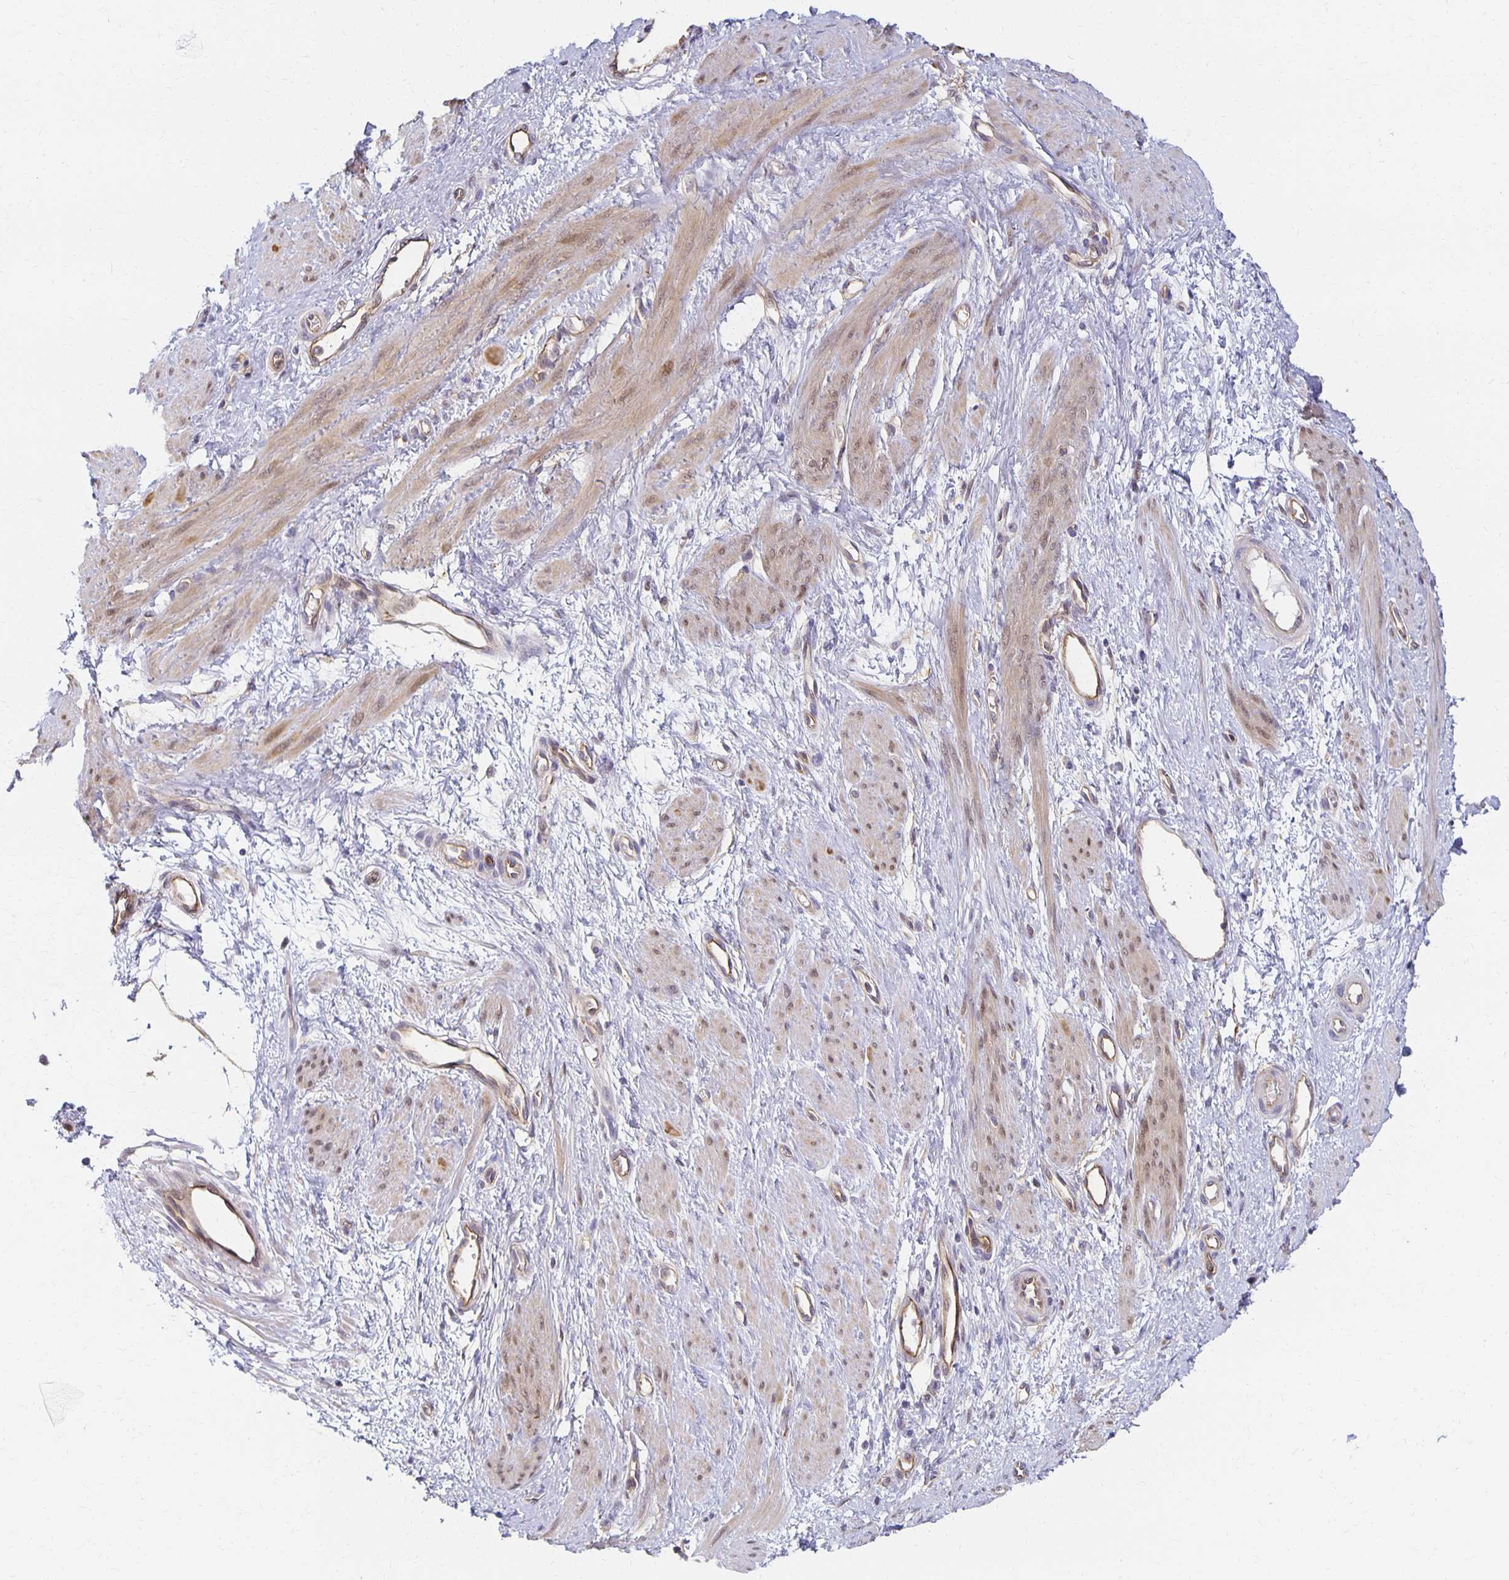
{"staining": {"intensity": "weak", "quantity": "25%-75%", "location": "cytoplasmic/membranous,nuclear"}, "tissue": "smooth muscle", "cell_type": "Smooth muscle cells", "image_type": "normal", "snomed": [{"axis": "morphology", "description": "Normal tissue, NOS"}, {"axis": "topography", "description": "Smooth muscle"}, {"axis": "topography", "description": "Uterus"}], "caption": "Protein expression analysis of unremarkable smooth muscle shows weak cytoplasmic/membranous,nuclear positivity in about 25%-75% of smooth muscle cells.", "gene": "SORL1", "patient": {"sex": "female", "age": 39}}